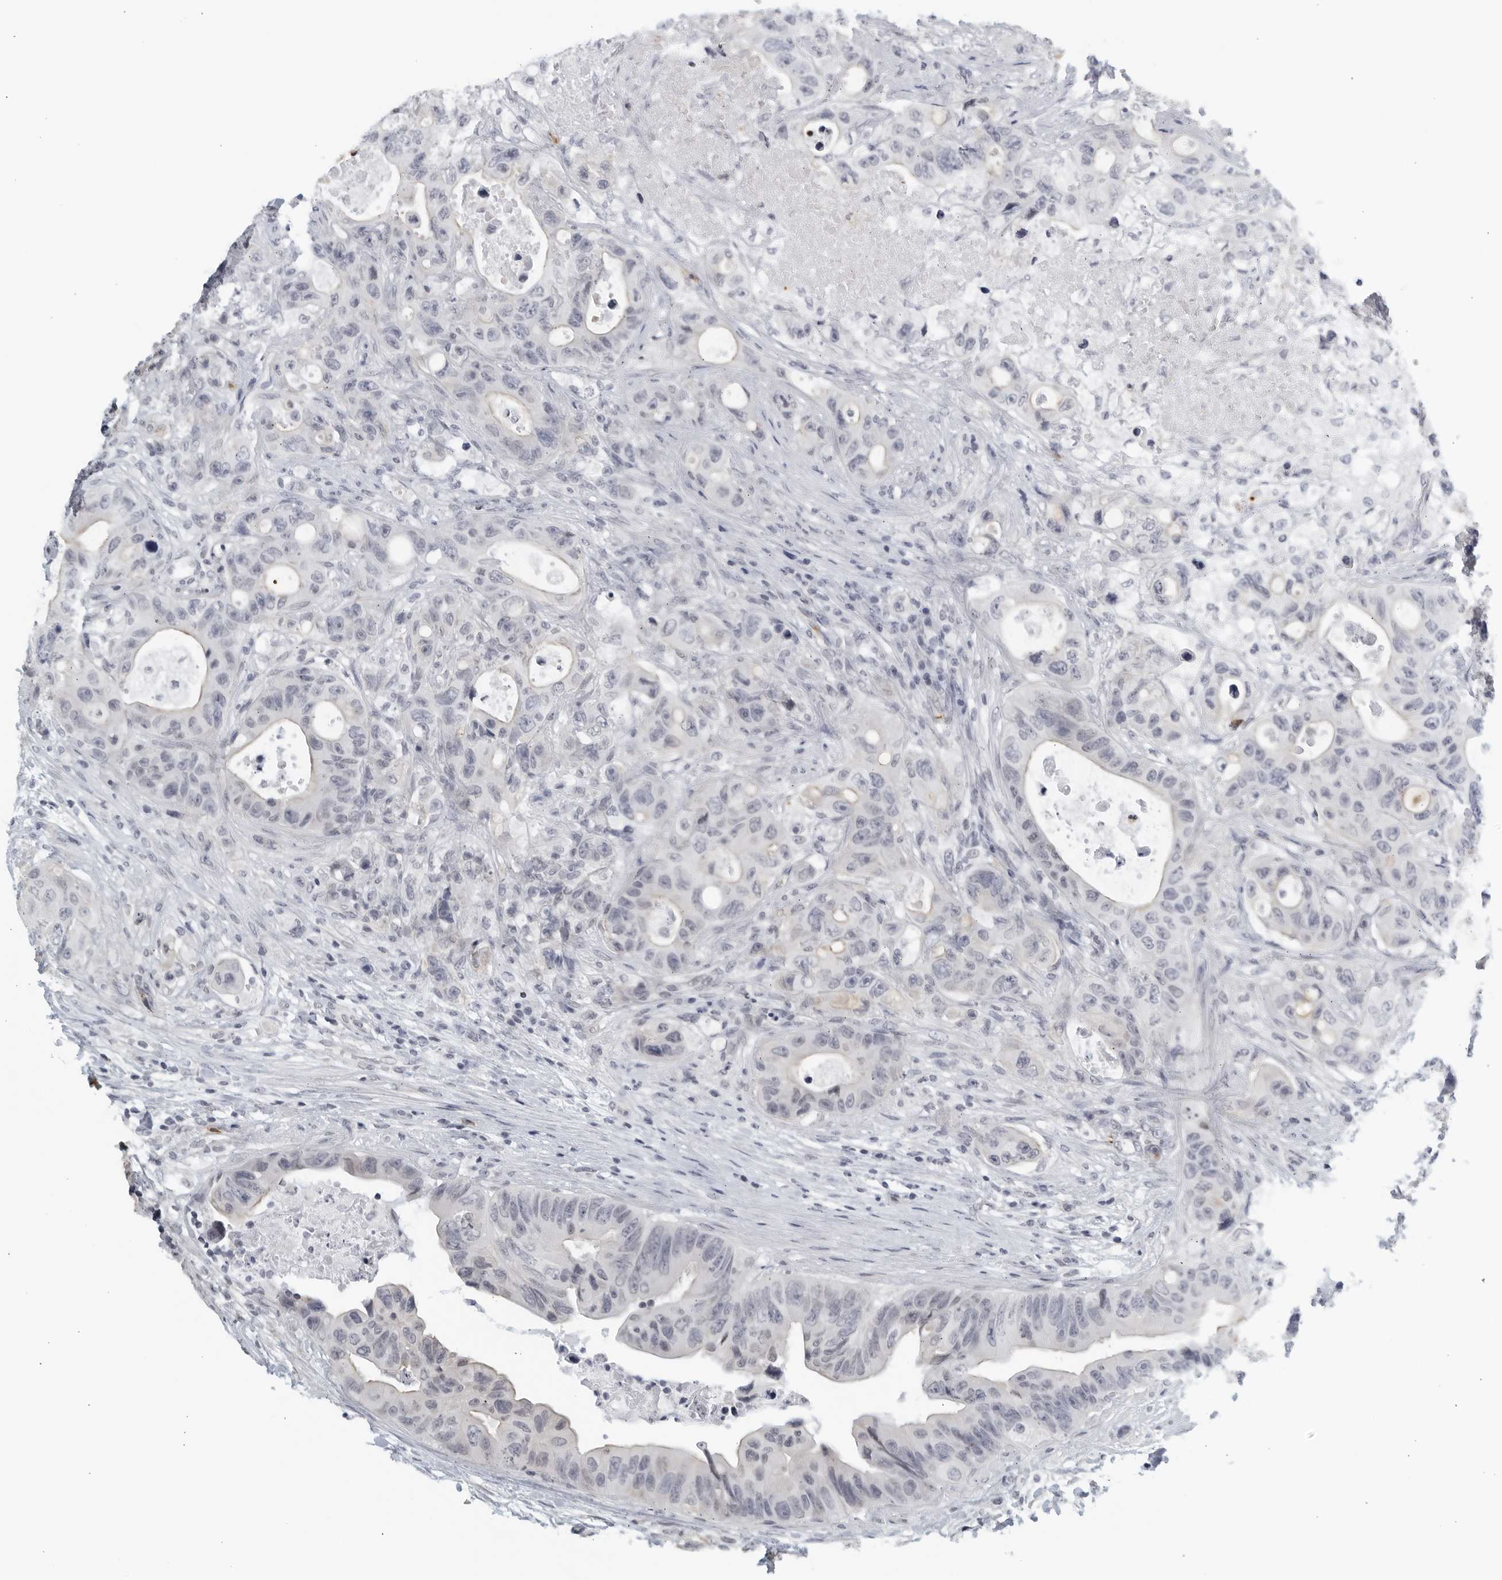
{"staining": {"intensity": "negative", "quantity": "none", "location": "none"}, "tissue": "colorectal cancer", "cell_type": "Tumor cells", "image_type": "cancer", "snomed": [{"axis": "morphology", "description": "Adenocarcinoma, NOS"}, {"axis": "topography", "description": "Colon"}], "caption": "Tumor cells are negative for brown protein staining in colorectal cancer.", "gene": "KLK7", "patient": {"sex": "female", "age": 46}}